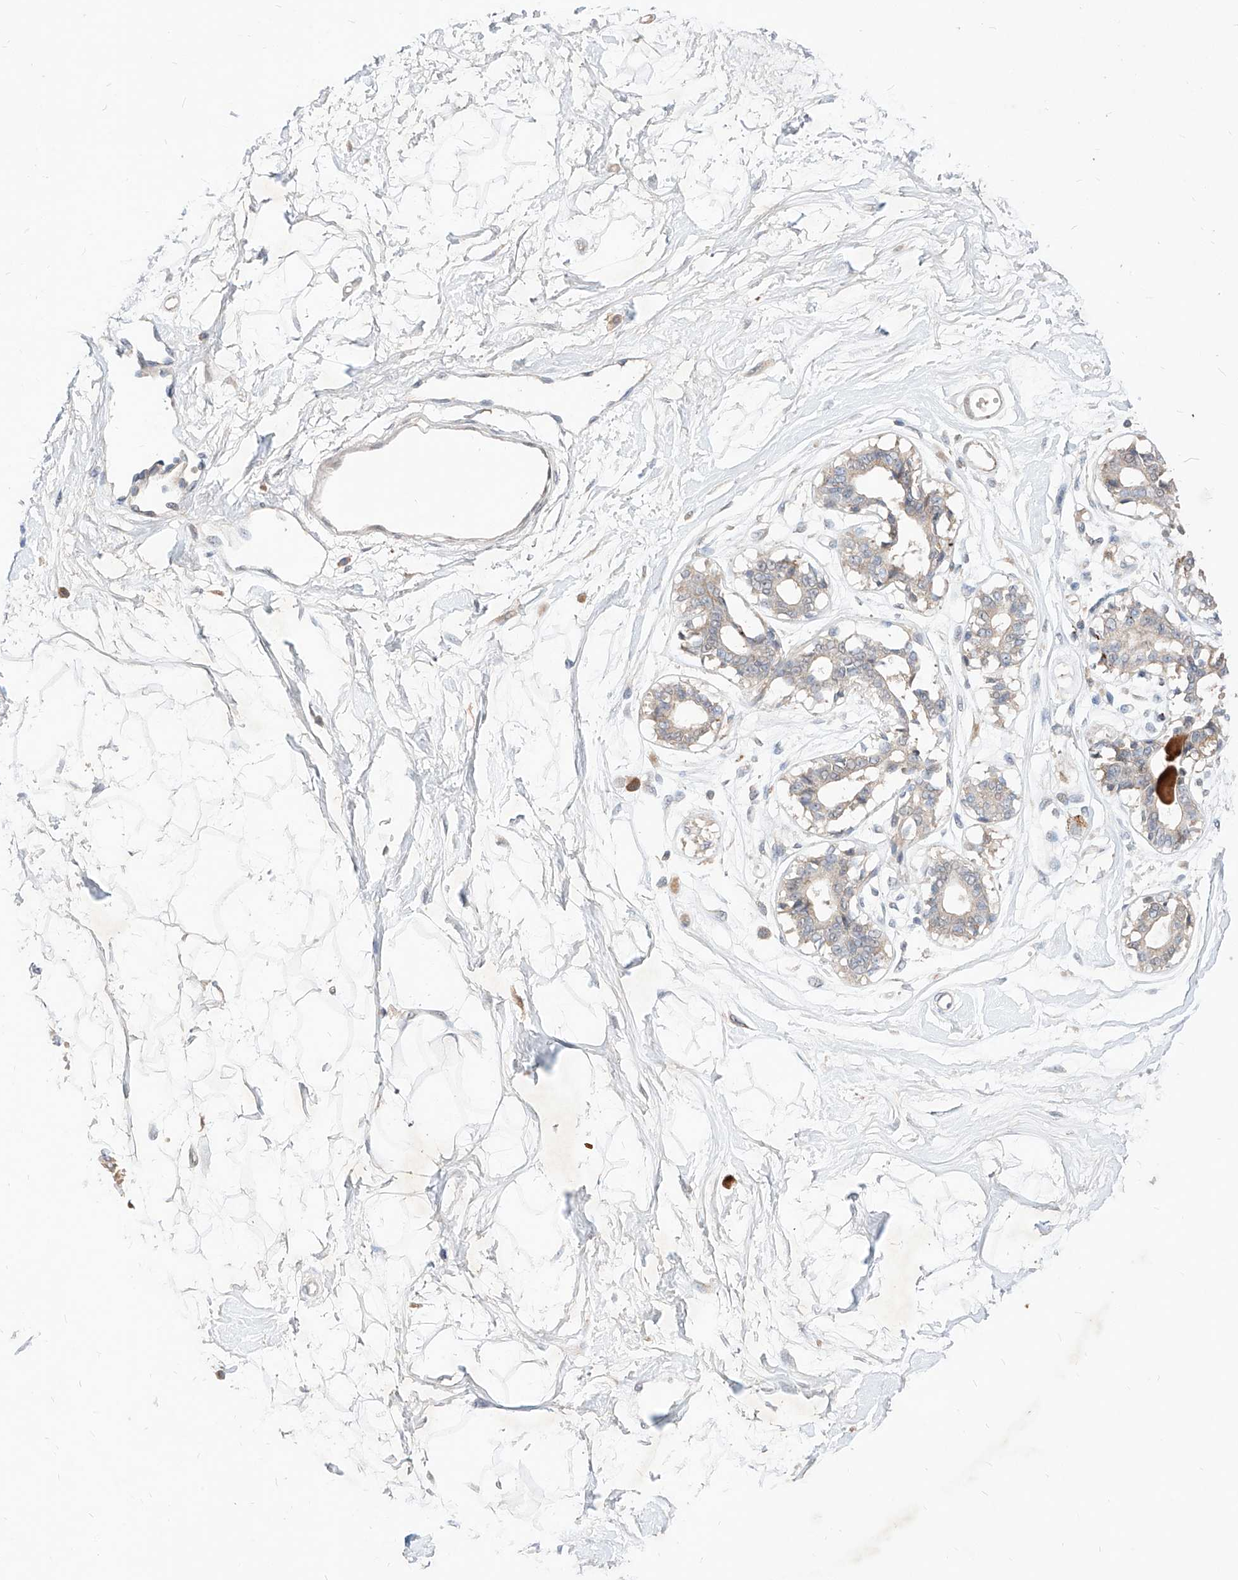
{"staining": {"intensity": "negative", "quantity": "none", "location": "none"}, "tissue": "breast", "cell_type": "Adipocytes", "image_type": "normal", "snomed": [{"axis": "morphology", "description": "Normal tissue, NOS"}, {"axis": "topography", "description": "Breast"}], "caption": "A high-resolution photomicrograph shows immunohistochemistry staining of normal breast, which shows no significant positivity in adipocytes.", "gene": "TSNAX", "patient": {"sex": "female", "age": 45}}